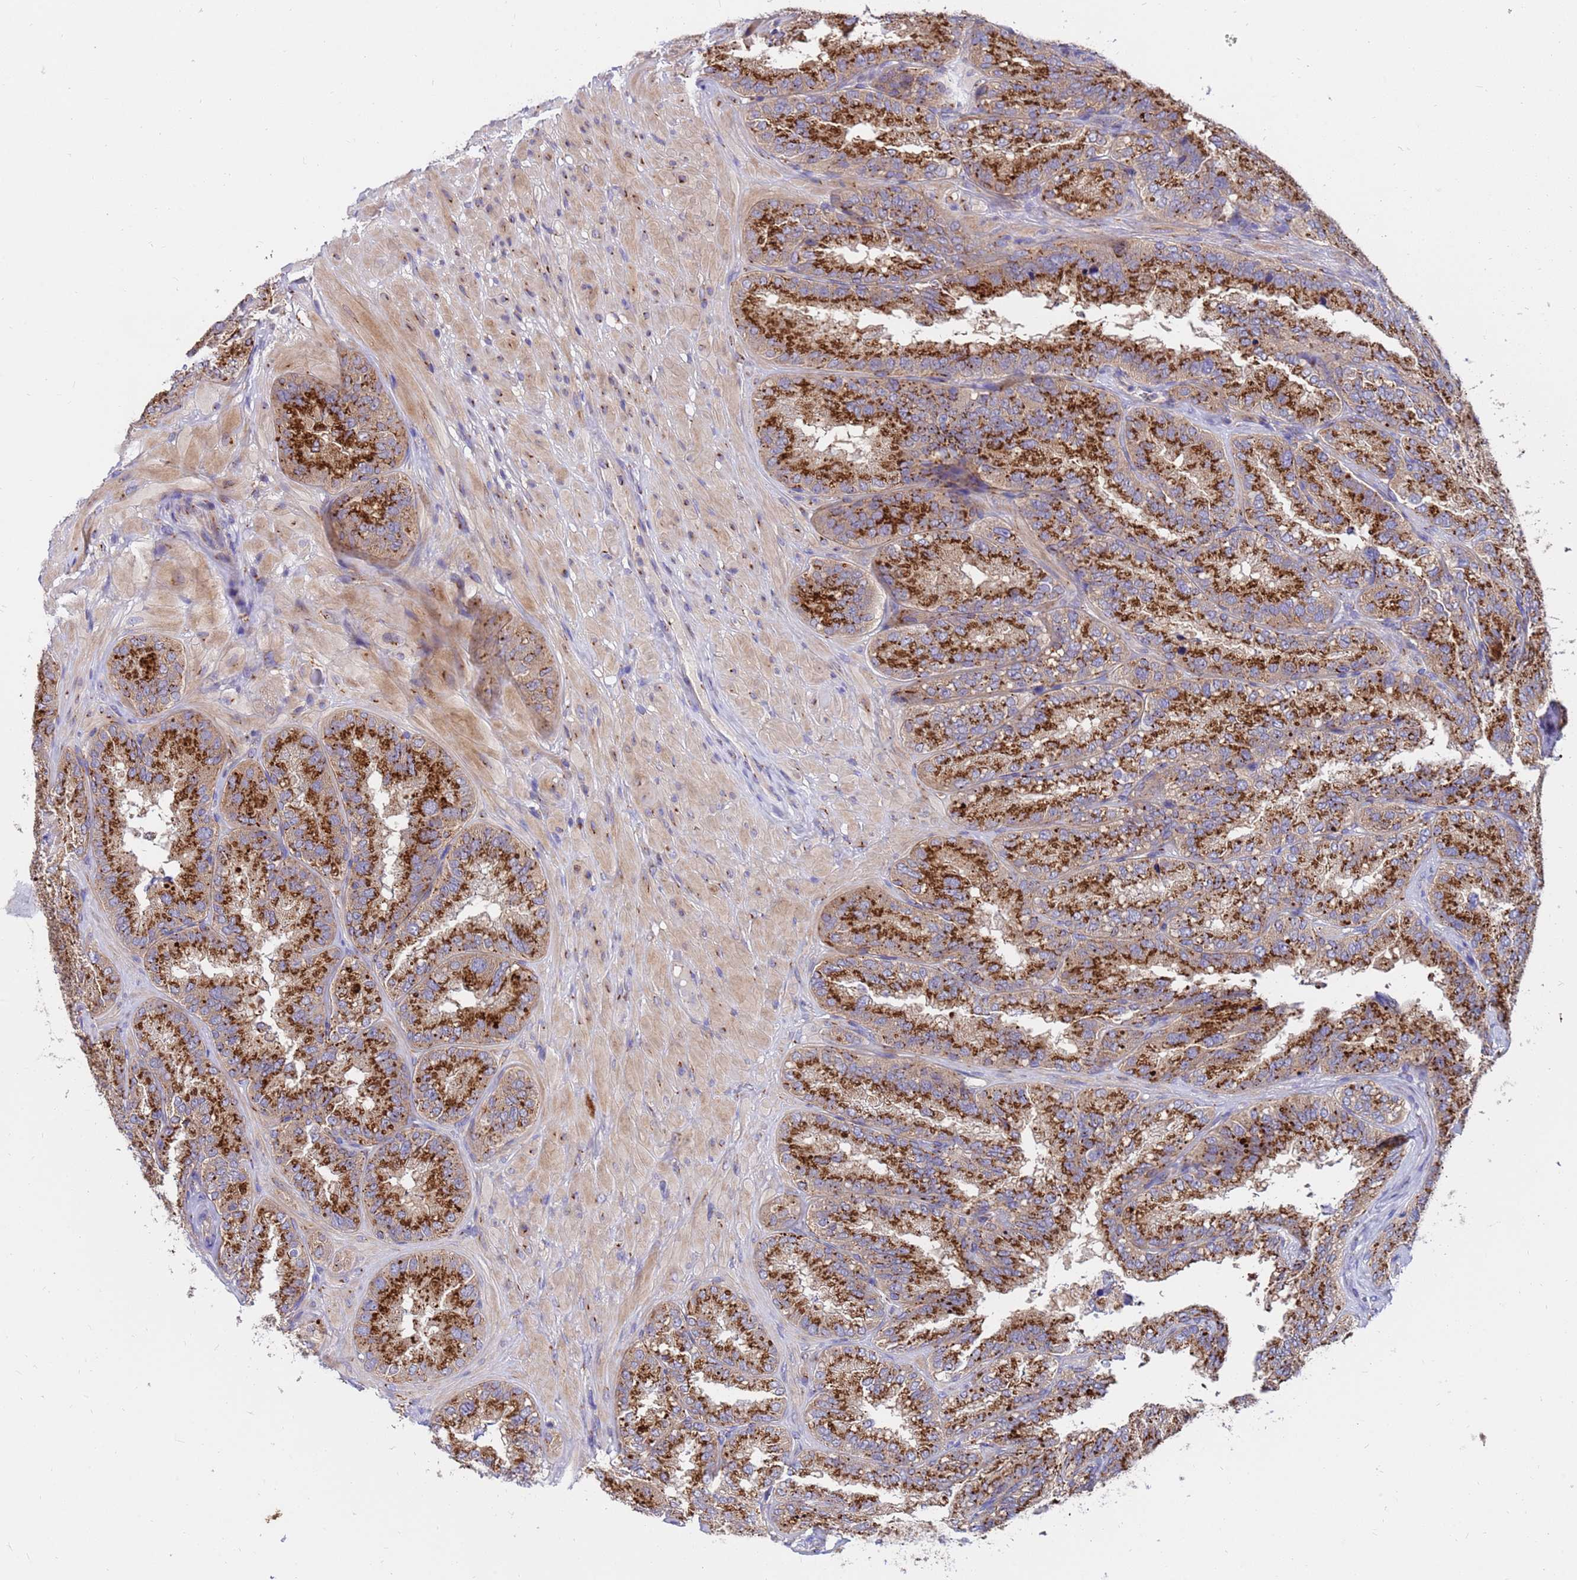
{"staining": {"intensity": "strong", "quantity": ">75%", "location": "cytoplasmic/membranous"}, "tissue": "seminal vesicle", "cell_type": "Glandular cells", "image_type": "normal", "snomed": [{"axis": "morphology", "description": "Normal tissue, NOS"}, {"axis": "topography", "description": "Seminal veicle"}], "caption": "Glandular cells show strong cytoplasmic/membranous staining in approximately >75% of cells in normal seminal vesicle.", "gene": "HPS3", "patient": {"sex": "male", "age": 58}}